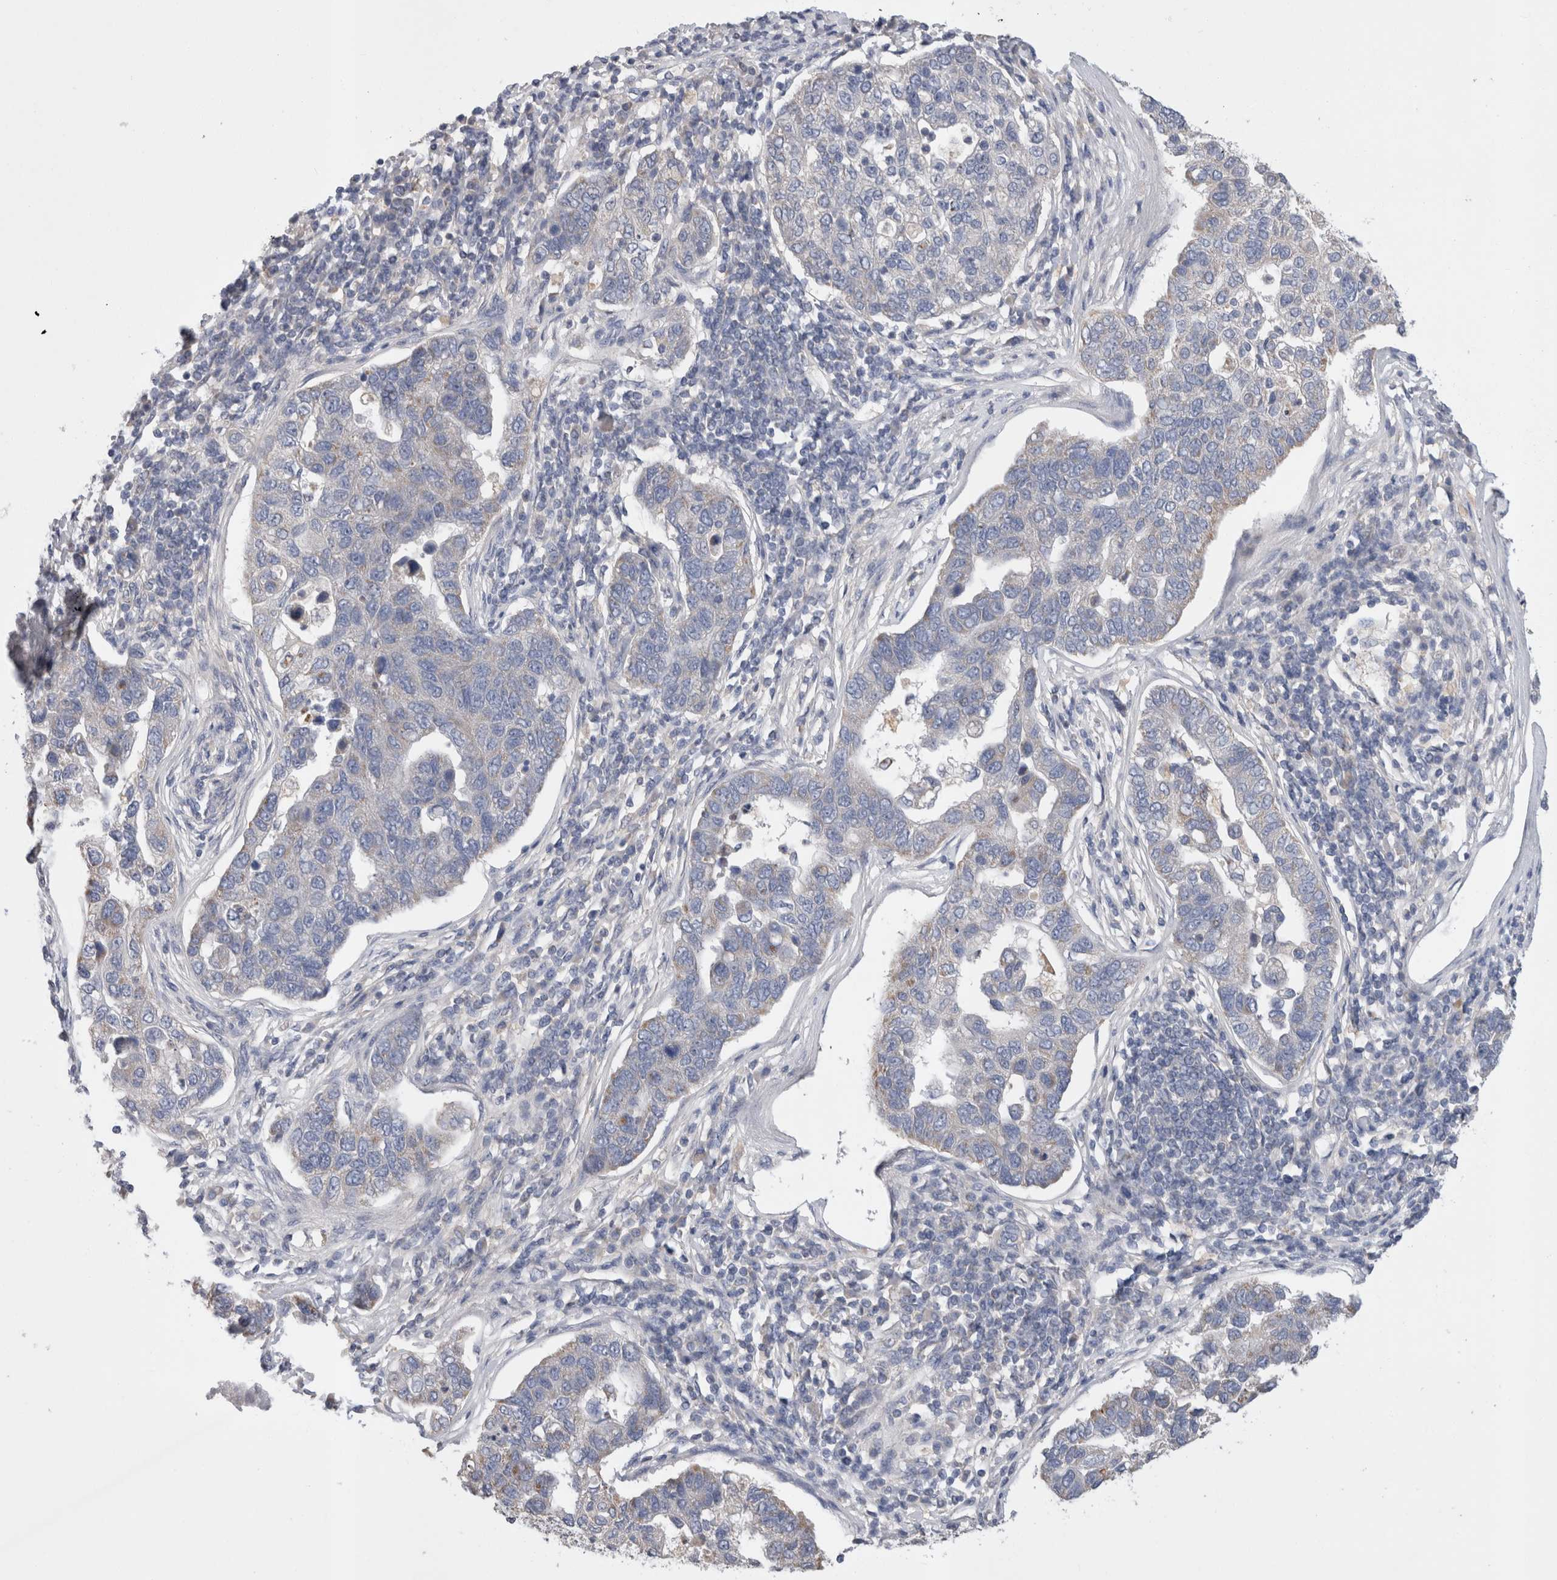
{"staining": {"intensity": "negative", "quantity": "none", "location": "none"}, "tissue": "pancreatic cancer", "cell_type": "Tumor cells", "image_type": "cancer", "snomed": [{"axis": "morphology", "description": "Adenocarcinoma, NOS"}, {"axis": "topography", "description": "Pancreas"}], "caption": "Immunohistochemical staining of pancreatic cancer demonstrates no significant expression in tumor cells. (DAB (3,3'-diaminobenzidine) immunohistochemistry (IHC) with hematoxylin counter stain).", "gene": "IARS2", "patient": {"sex": "female", "age": 61}}